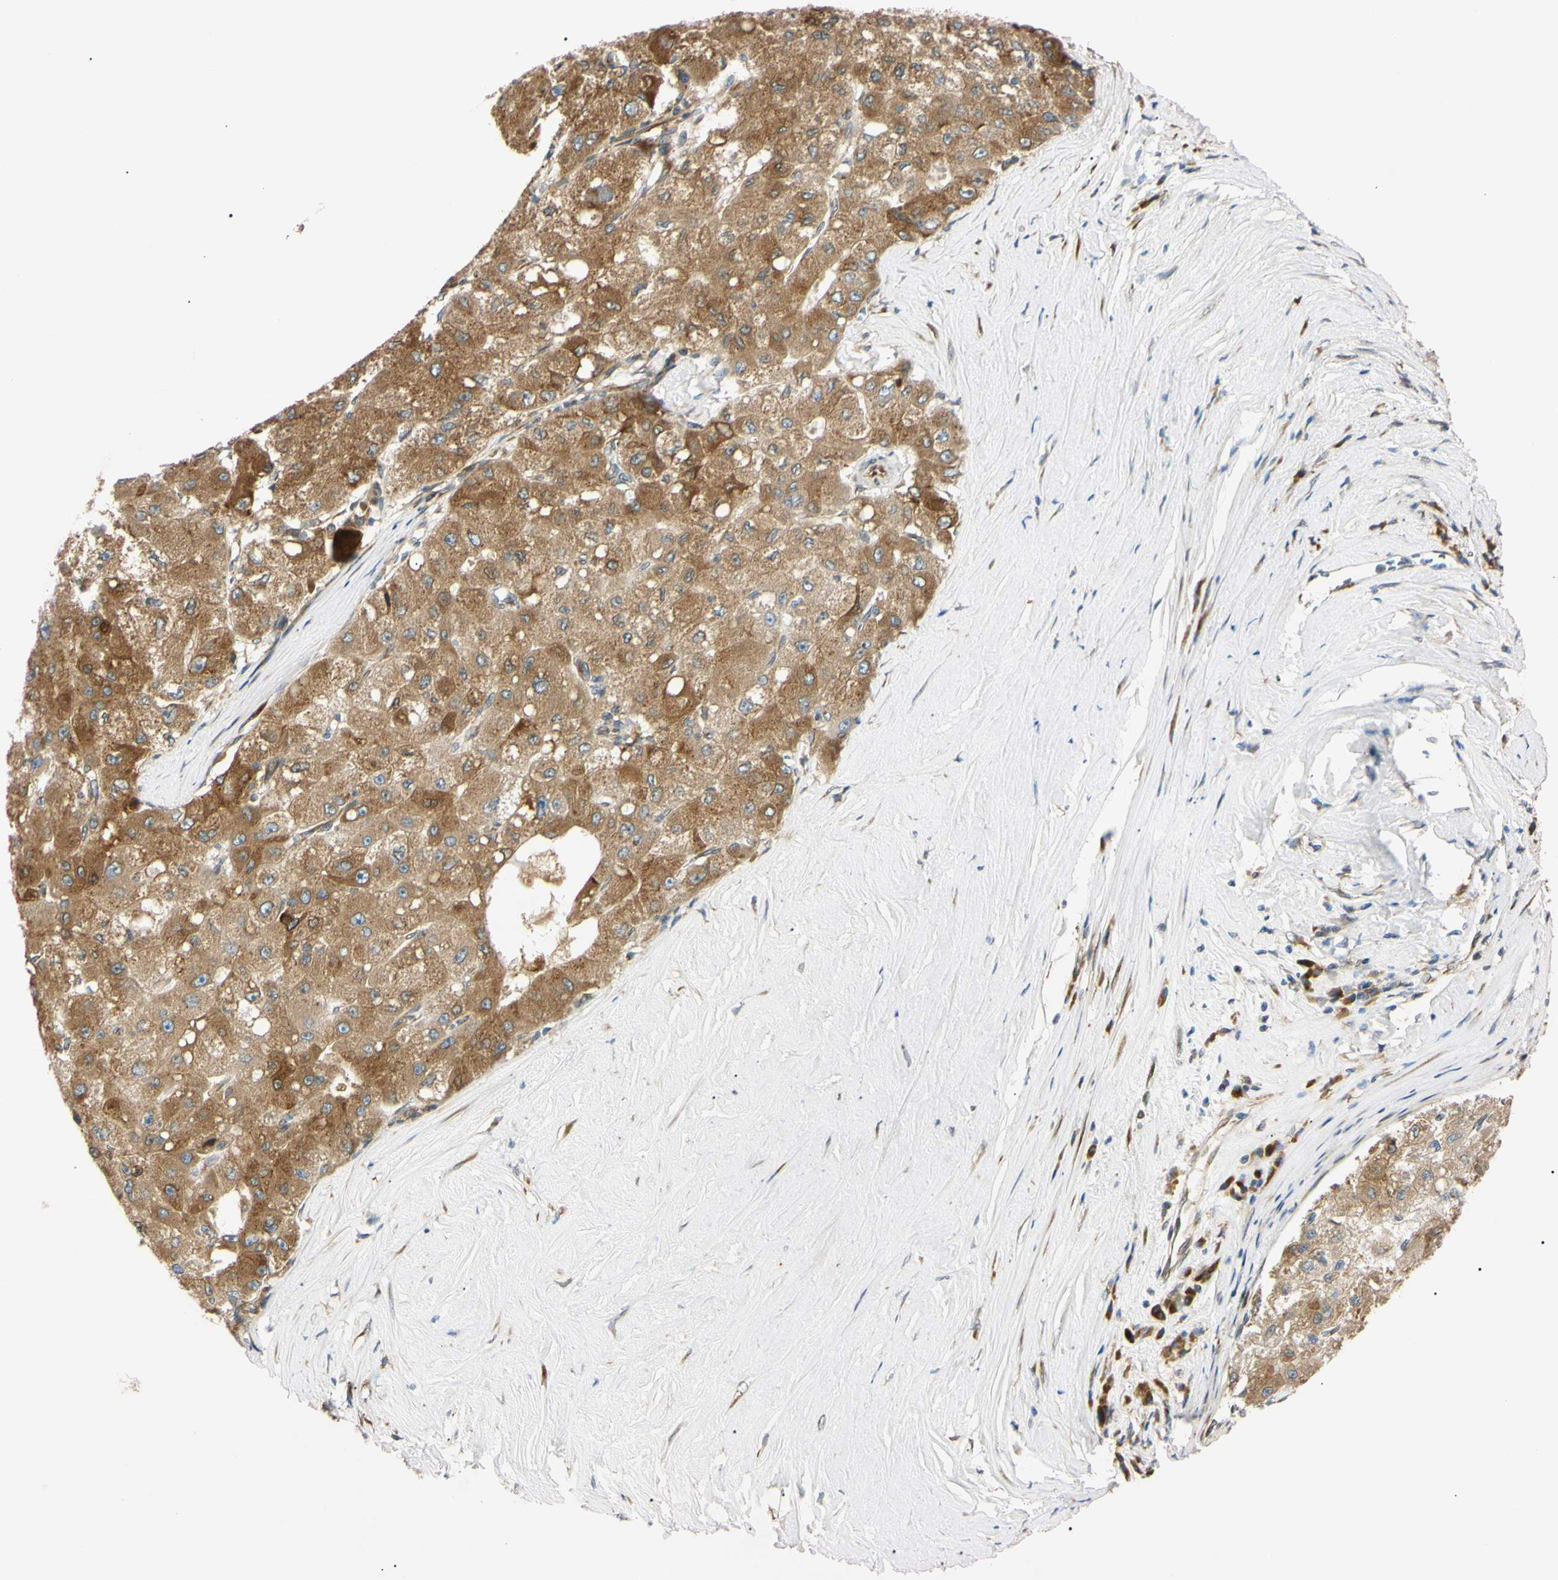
{"staining": {"intensity": "moderate", "quantity": ">75%", "location": "cytoplasmic/membranous"}, "tissue": "liver cancer", "cell_type": "Tumor cells", "image_type": "cancer", "snomed": [{"axis": "morphology", "description": "Carcinoma, Hepatocellular, NOS"}, {"axis": "topography", "description": "Liver"}], "caption": "Immunohistochemistry (IHC) photomicrograph of human liver cancer stained for a protein (brown), which shows medium levels of moderate cytoplasmic/membranous staining in approximately >75% of tumor cells.", "gene": "IER3IP1", "patient": {"sex": "male", "age": 80}}